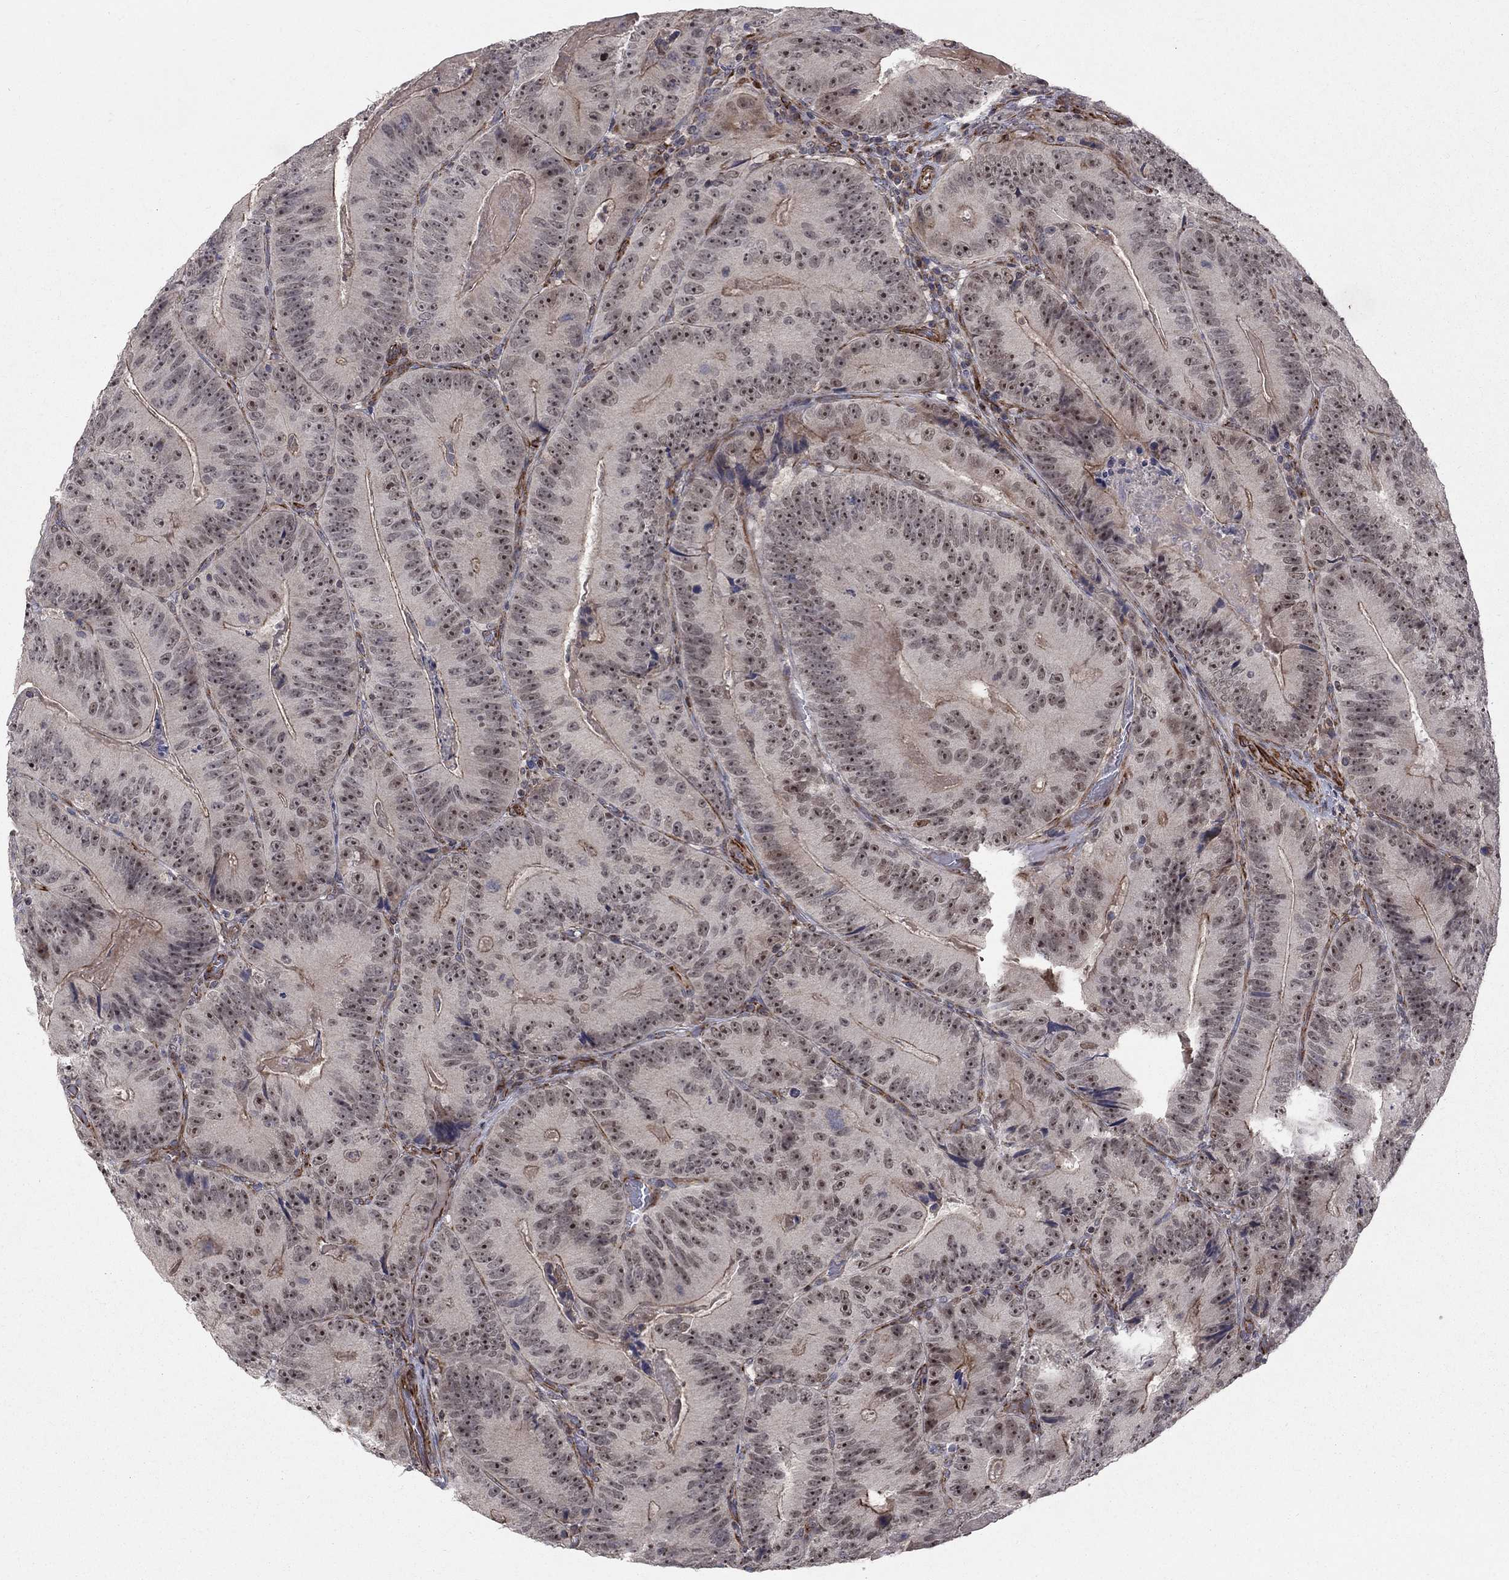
{"staining": {"intensity": "moderate", "quantity": "25%-75%", "location": "nuclear"}, "tissue": "colorectal cancer", "cell_type": "Tumor cells", "image_type": "cancer", "snomed": [{"axis": "morphology", "description": "Adenocarcinoma, NOS"}, {"axis": "topography", "description": "Colon"}], "caption": "DAB immunohistochemical staining of adenocarcinoma (colorectal) displays moderate nuclear protein staining in approximately 25%-75% of tumor cells. (IHC, brightfield microscopy, high magnification).", "gene": "MSRA", "patient": {"sex": "female", "age": 86}}